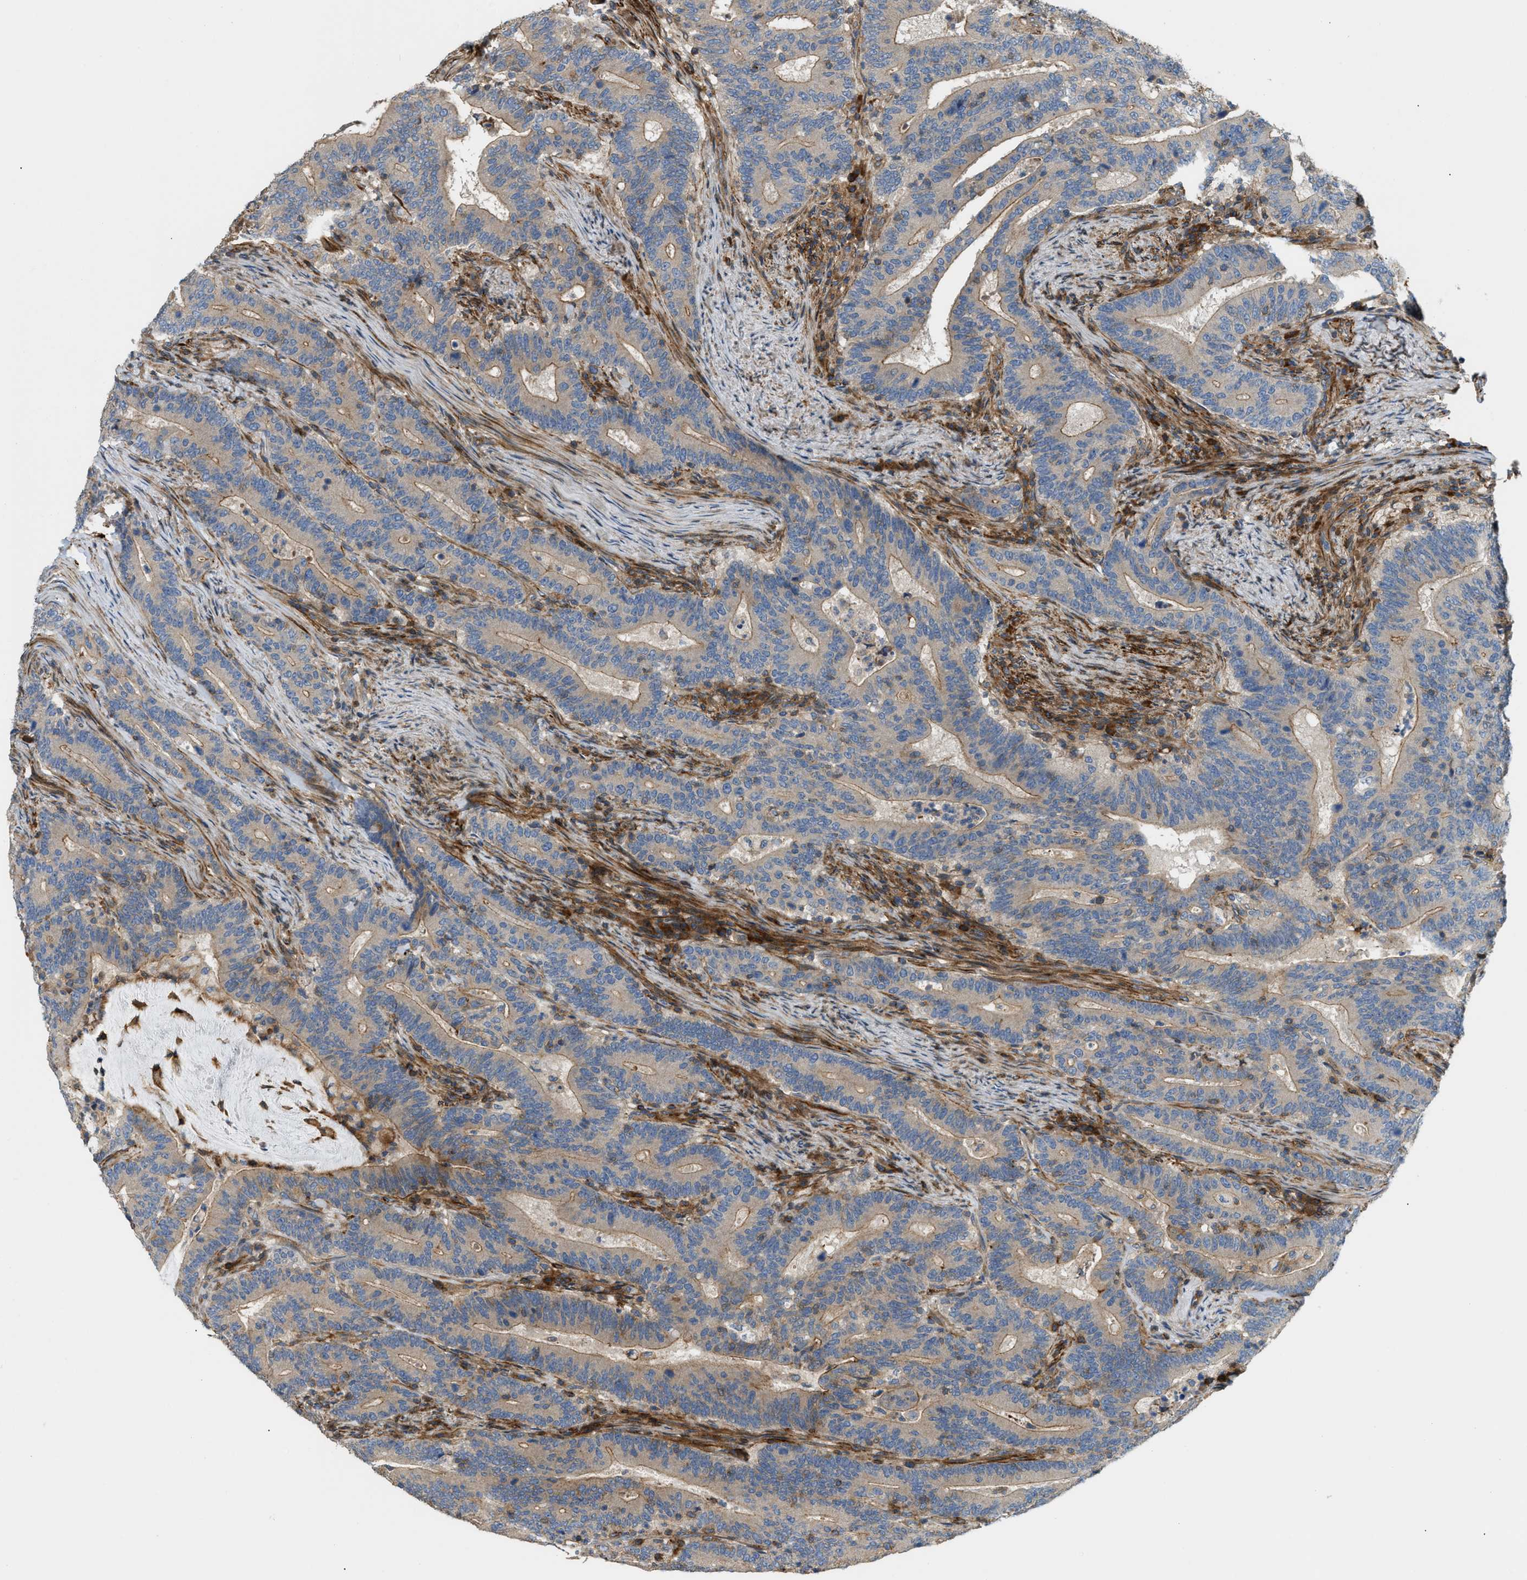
{"staining": {"intensity": "moderate", "quantity": ">75%", "location": "cytoplasmic/membranous"}, "tissue": "colorectal cancer", "cell_type": "Tumor cells", "image_type": "cancer", "snomed": [{"axis": "morphology", "description": "Adenocarcinoma, NOS"}, {"axis": "topography", "description": "Colon"}], "caption": "Protein expression analysis of colorectal cancer (adenocarcinoma) demonstrates moderate cytoplasmic/membranous positivity in approximately >75% of tumor cells. The protein of interest is shown in brown color, while the nuclei are stained blue.", "gene": "BTN3A2", "patient": {"sex": "female", "age": 66}}